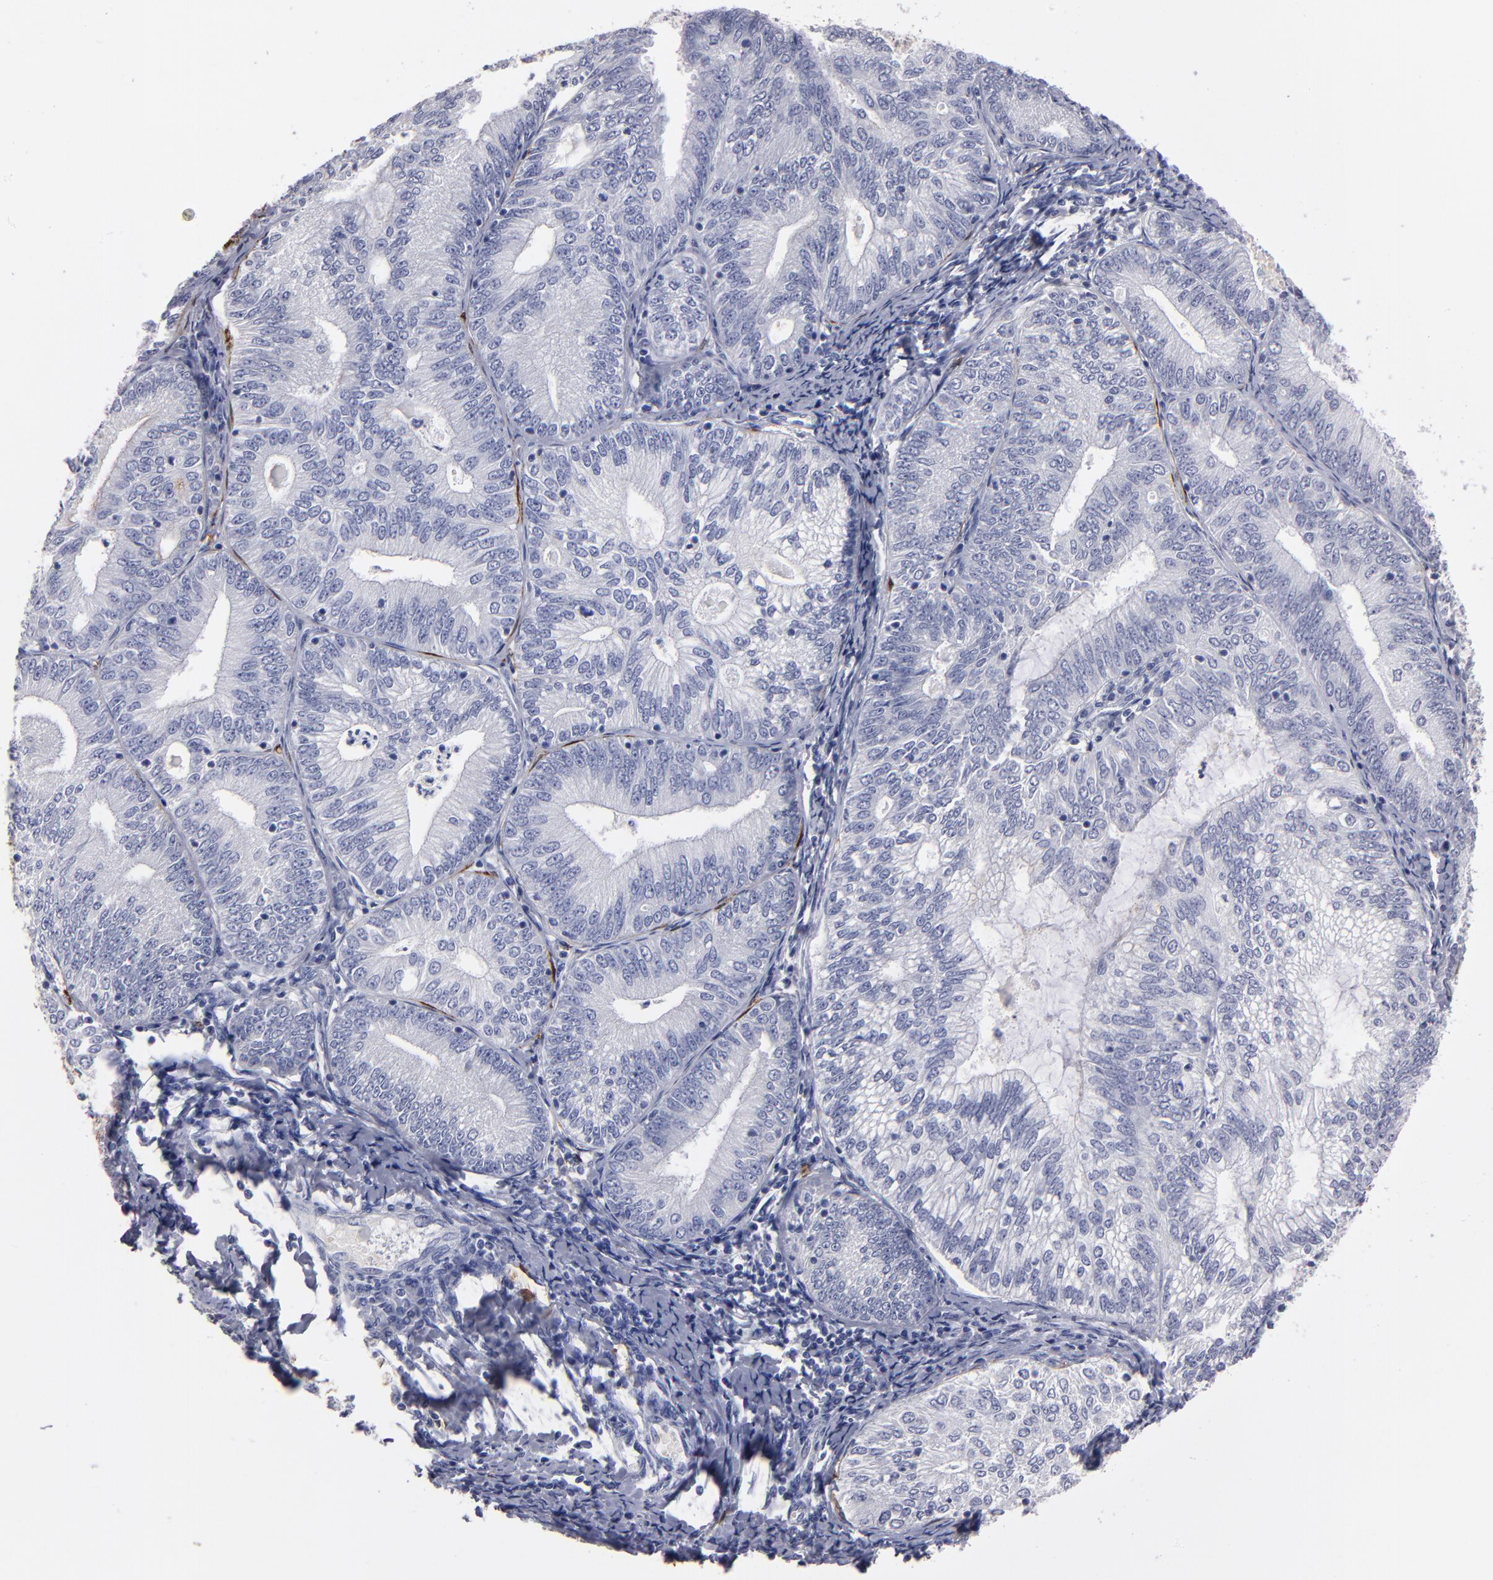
{"staining": {"intensity": "weak", "quantity": "<25%", "location": "cytoplasmic/membranous"}, "tissue": "endometrial cancer", "cell_type": "Tumor cells", "image_type": "cancer", "snomed": [{"axis": "morphology", "description": "Adenocarcinoma, NOS"}, {"axis": "topography", "description": "Endometrium"}], "caption": "This is an IHC histopathology image of human endometrial cancer. There is no staining in tumor cells.", "gene": "FABP4", "patient": {"sex": "female", "age": 69}}